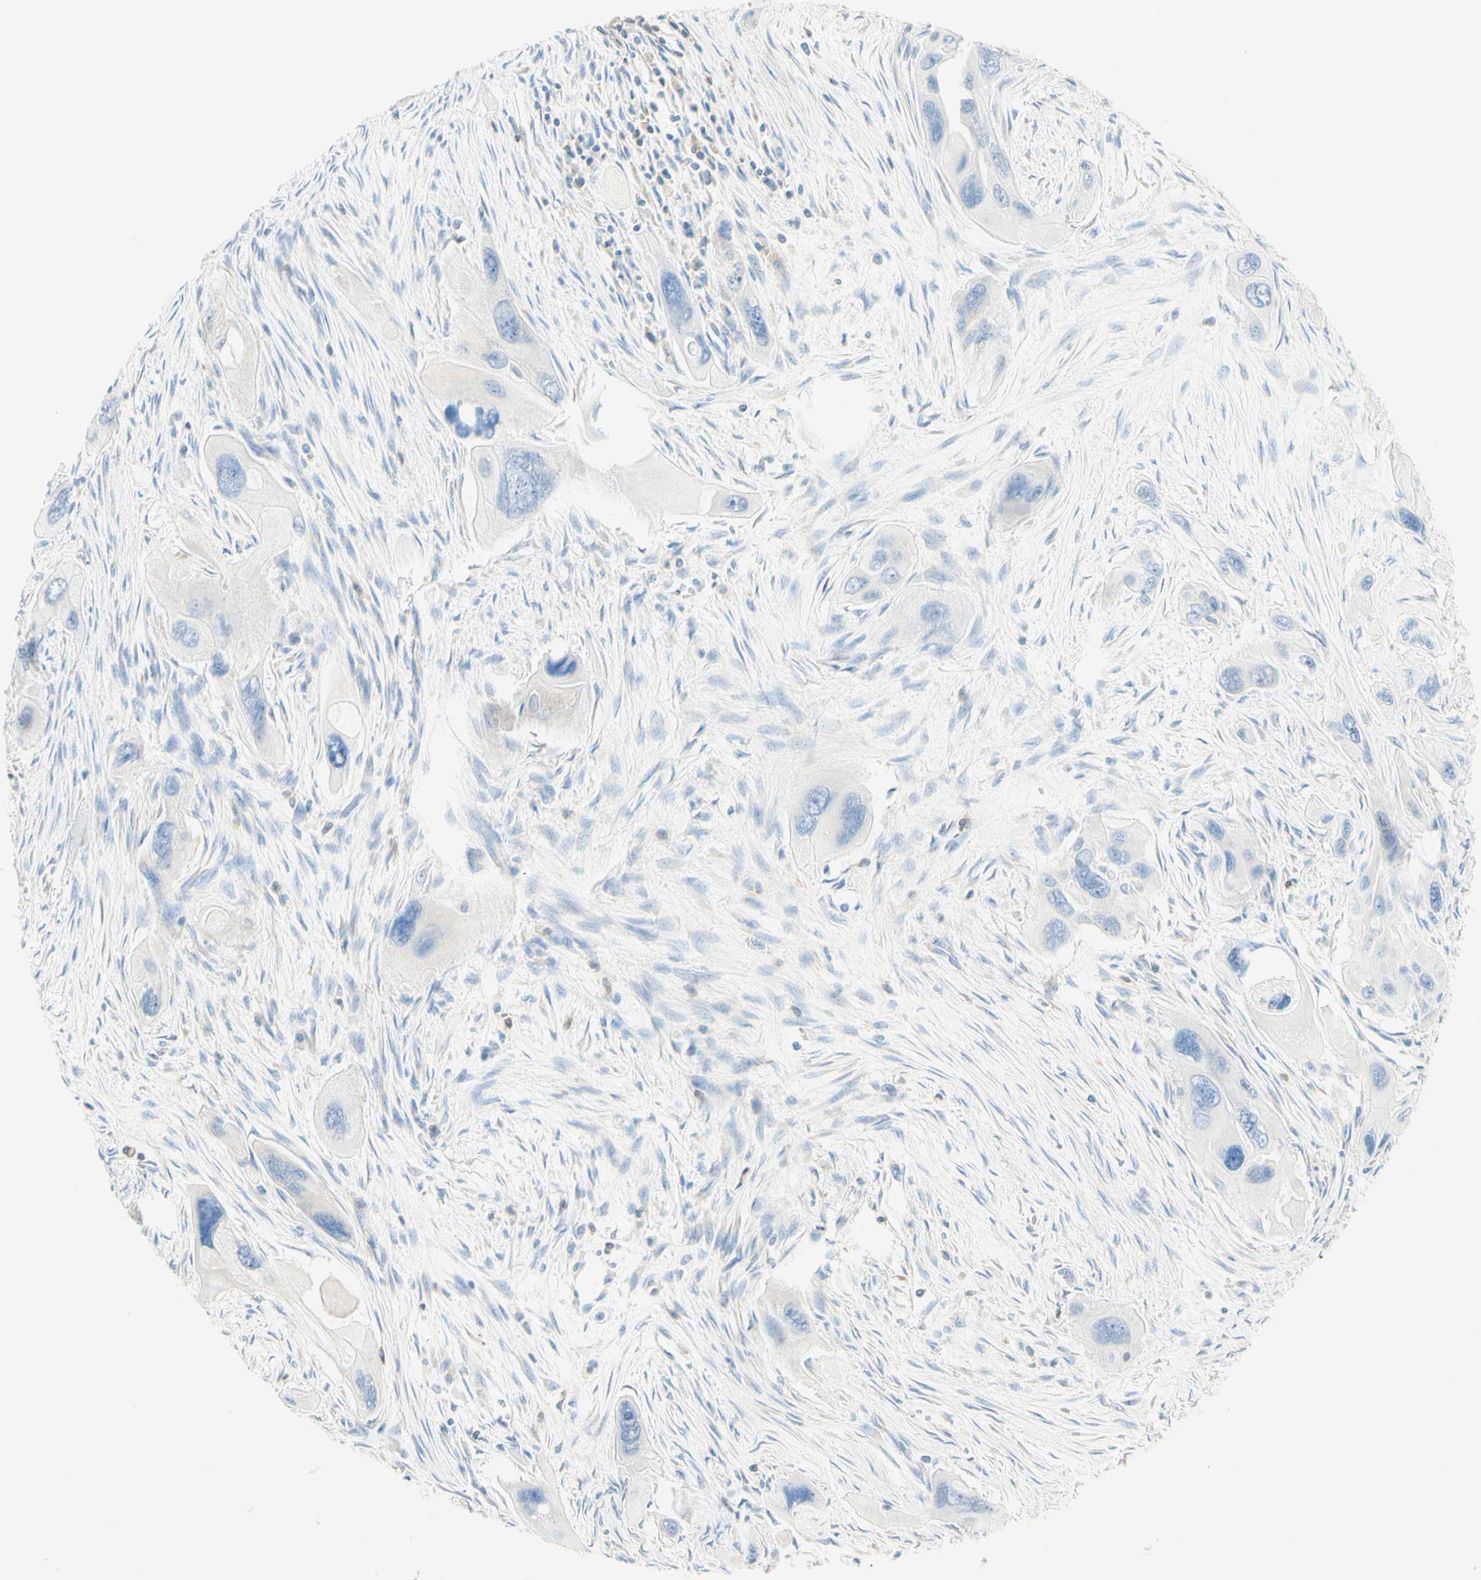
{"staining": {"intensity": "negative", "quantity": "none", "location": "none"}, "tissue": "pancreatic cancer", "cell_type": "Tumor cells", "image_type": "cancer", "snomed": [{"axis": "morphology", "description": "Adenocarcinoma, NOS"}, {"axis": "topography", "description": "Pancreas"}], "caption": "Immunohistochemistry (IHC) micrograph of neoplastic tissue: human pancreatic cancer stained with DAB (3,3'-diaminobenzidine) shows no significant protein expression in tumor cells.", "gene": "LAT", "patient": {"sex": "male", "age": 73}}